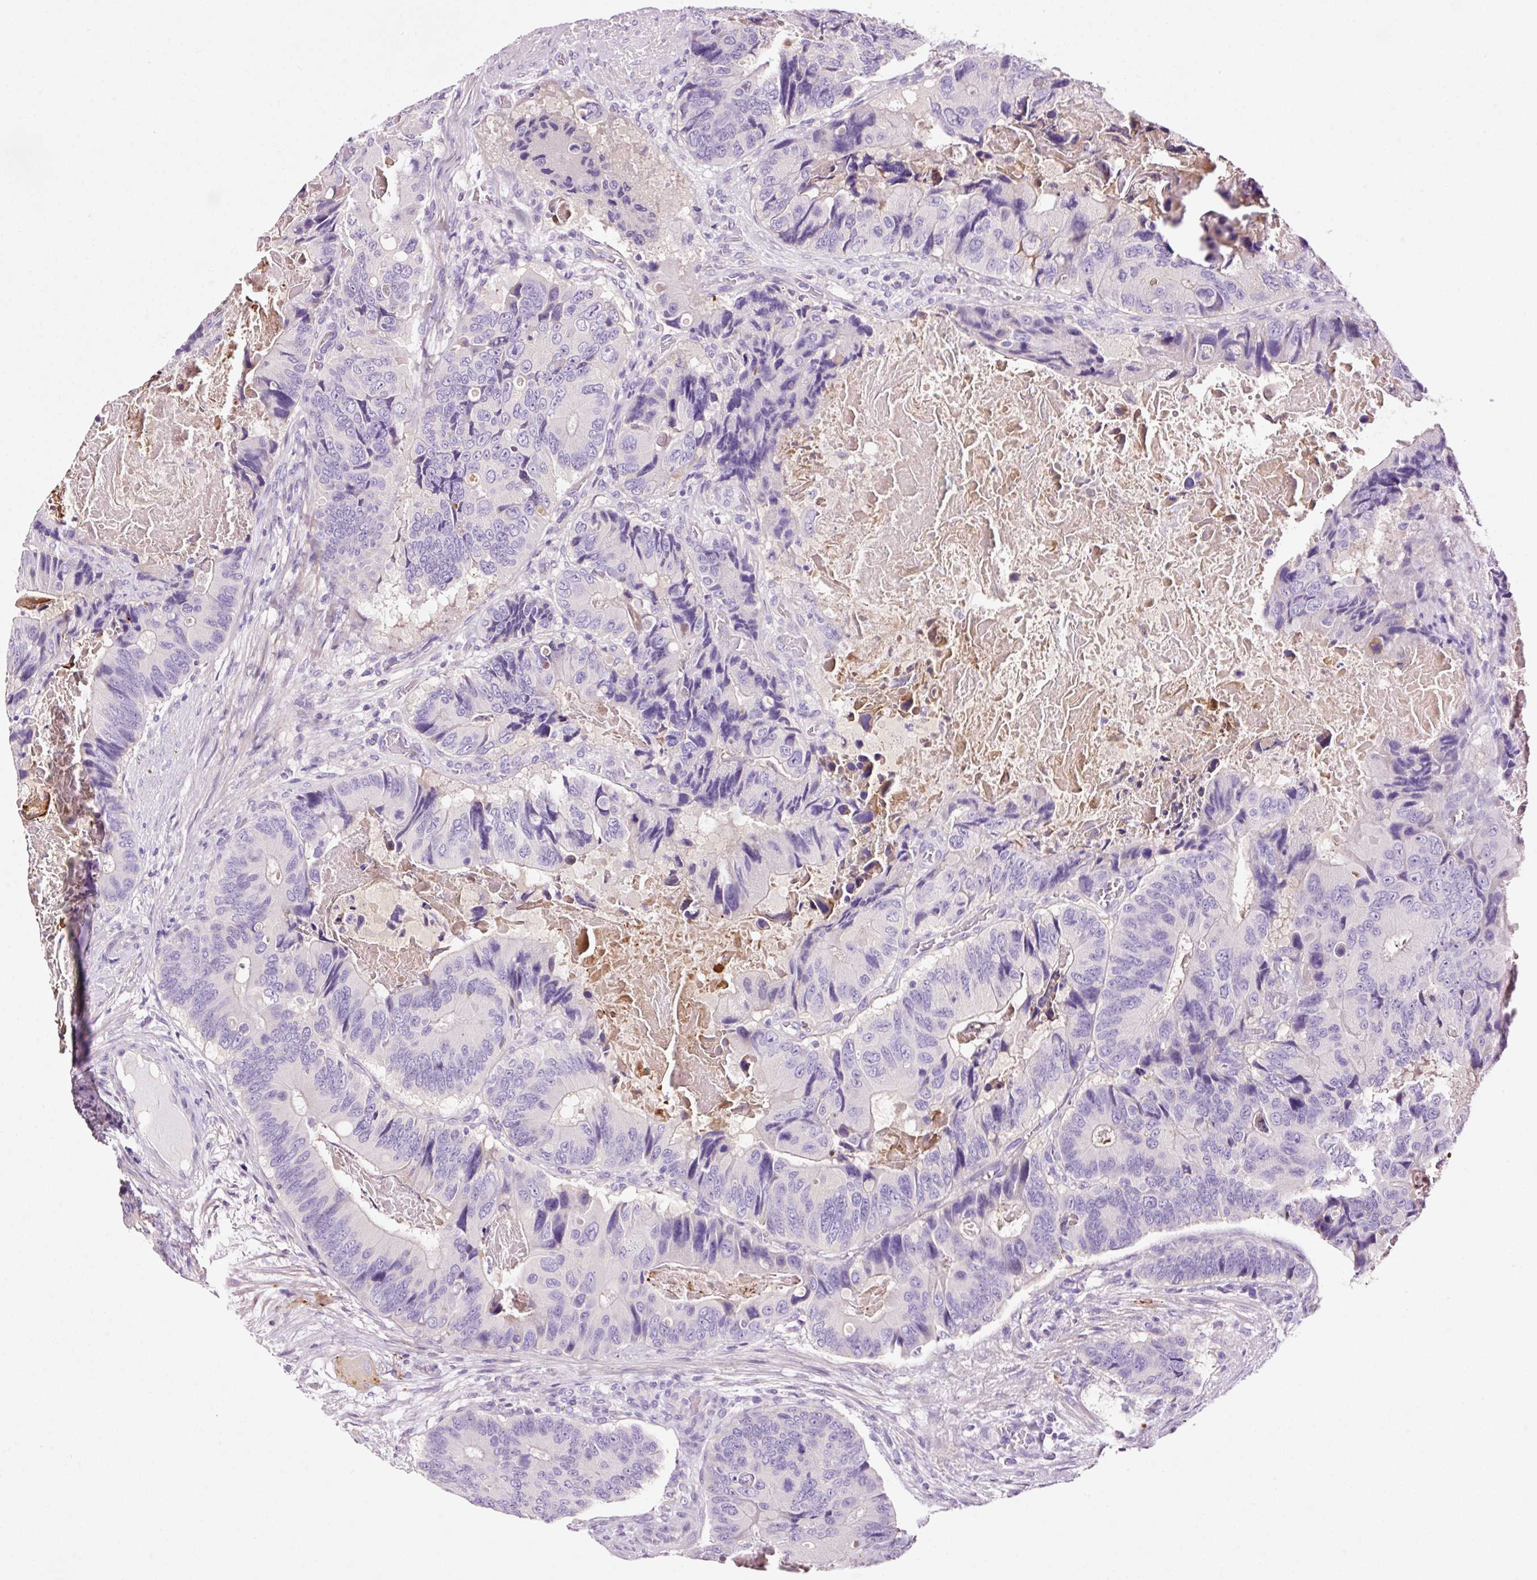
{"staining": {"intensity": "negative", "quantity": "none", "location": "none"}, "tissue": "colorectal cancer", "cell_type": "Tumor cells", "image_type": "cancer", "snomed": [{"axis": "morphology", "description": "Adenocarcinoma, NOS"}, {"axis": "topography", "description": "Colon"}], "caption": "Image shows no protein expression in tumor cells of colorectal cancer (adenocarcinoma) tissue. (Immunohistochemistry, brightfield microscopy, high magnification).", "gene": "PAM", "patient": {"sex": "male", "age": 84}}